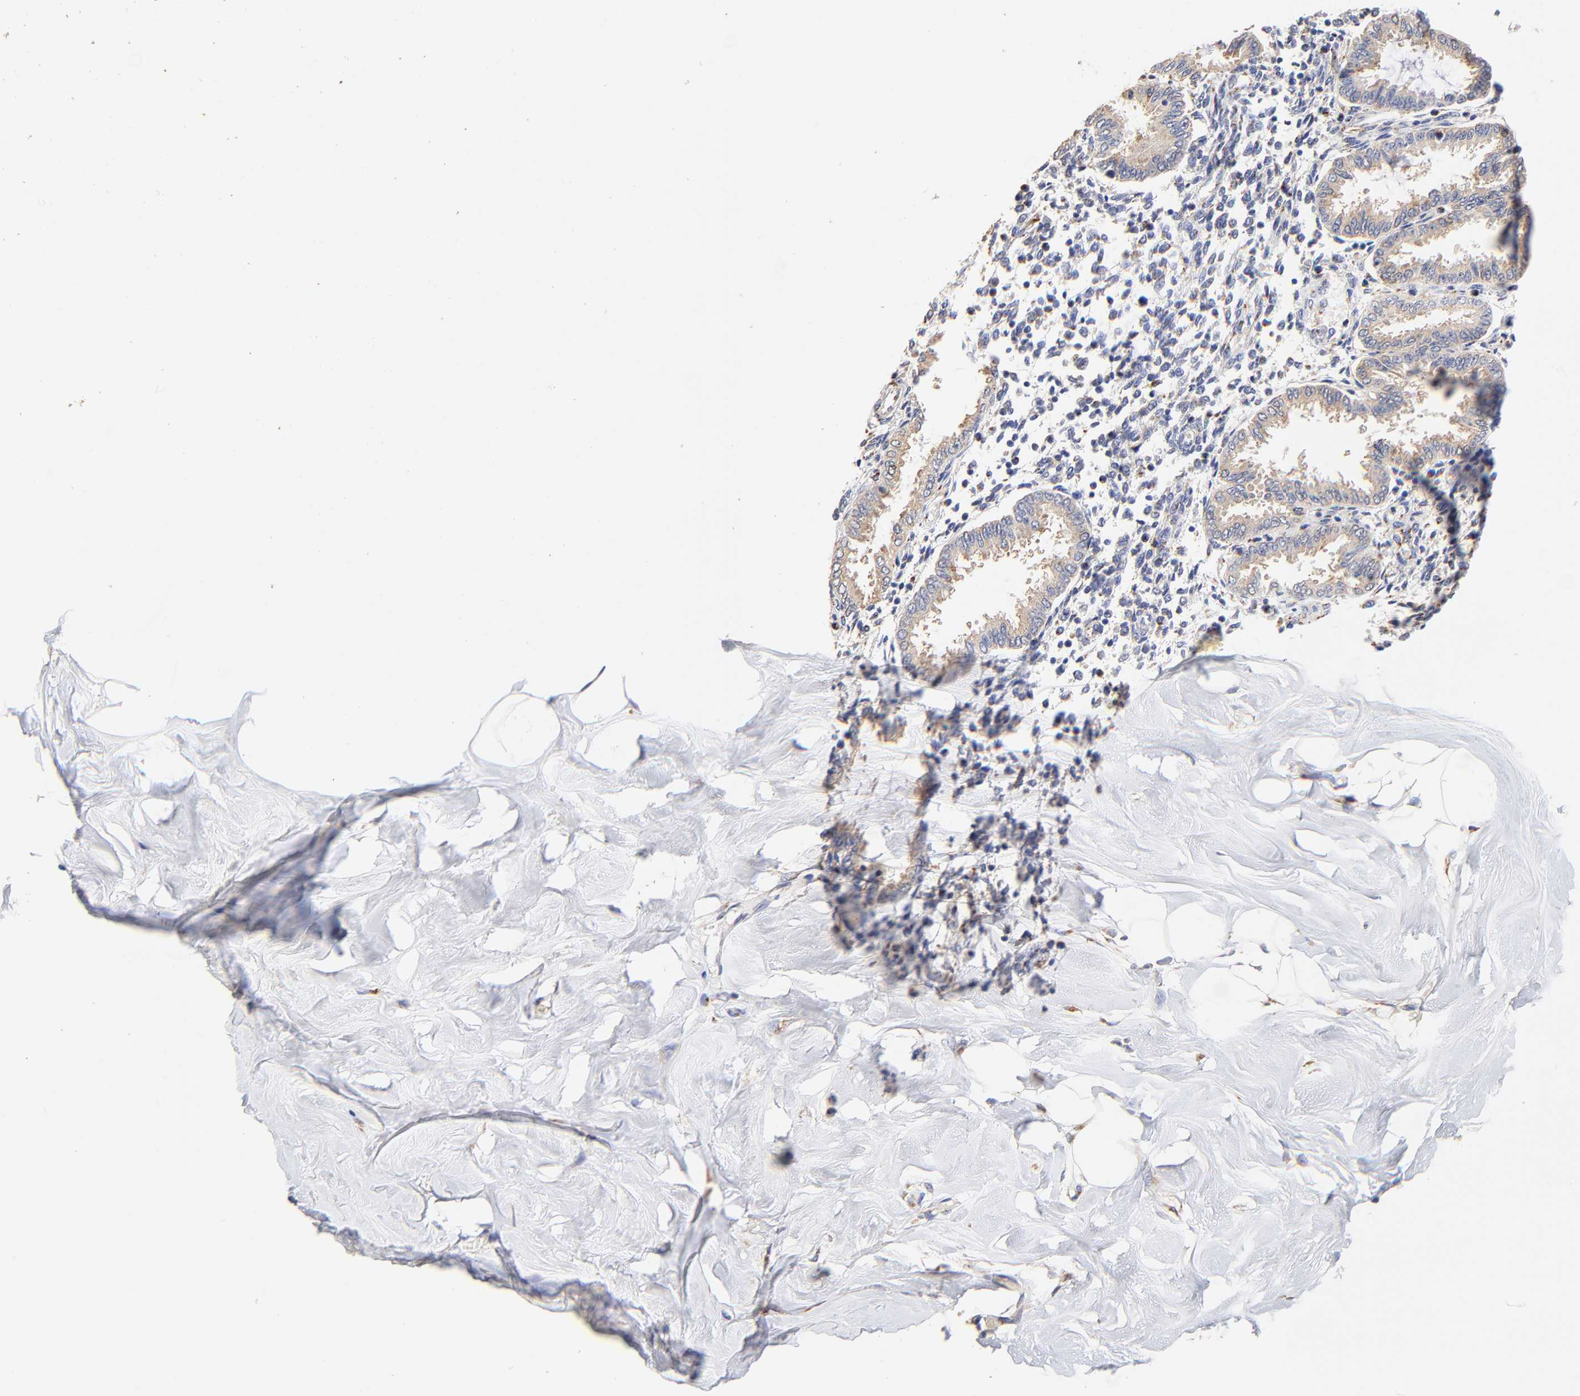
{"staining": {"intensity": "negative", "quantity": "none", "location": "none"}, "tissue": "endometrium", "cell_type": "Cells in endometrial stroma", "image_type": "normal", "snomed": [{"axis": "morphology", "description": "Normal tissue, NOS"}, {"axis": "topography", "description": "Endometrium"}], "caption": "DAB immunohistochemical staining of normal endometrium demonstrates no significant expression in cells in endometrial stroma.", "gene": "FMNL3", "patient": {"sex": "female", "age": 33}}